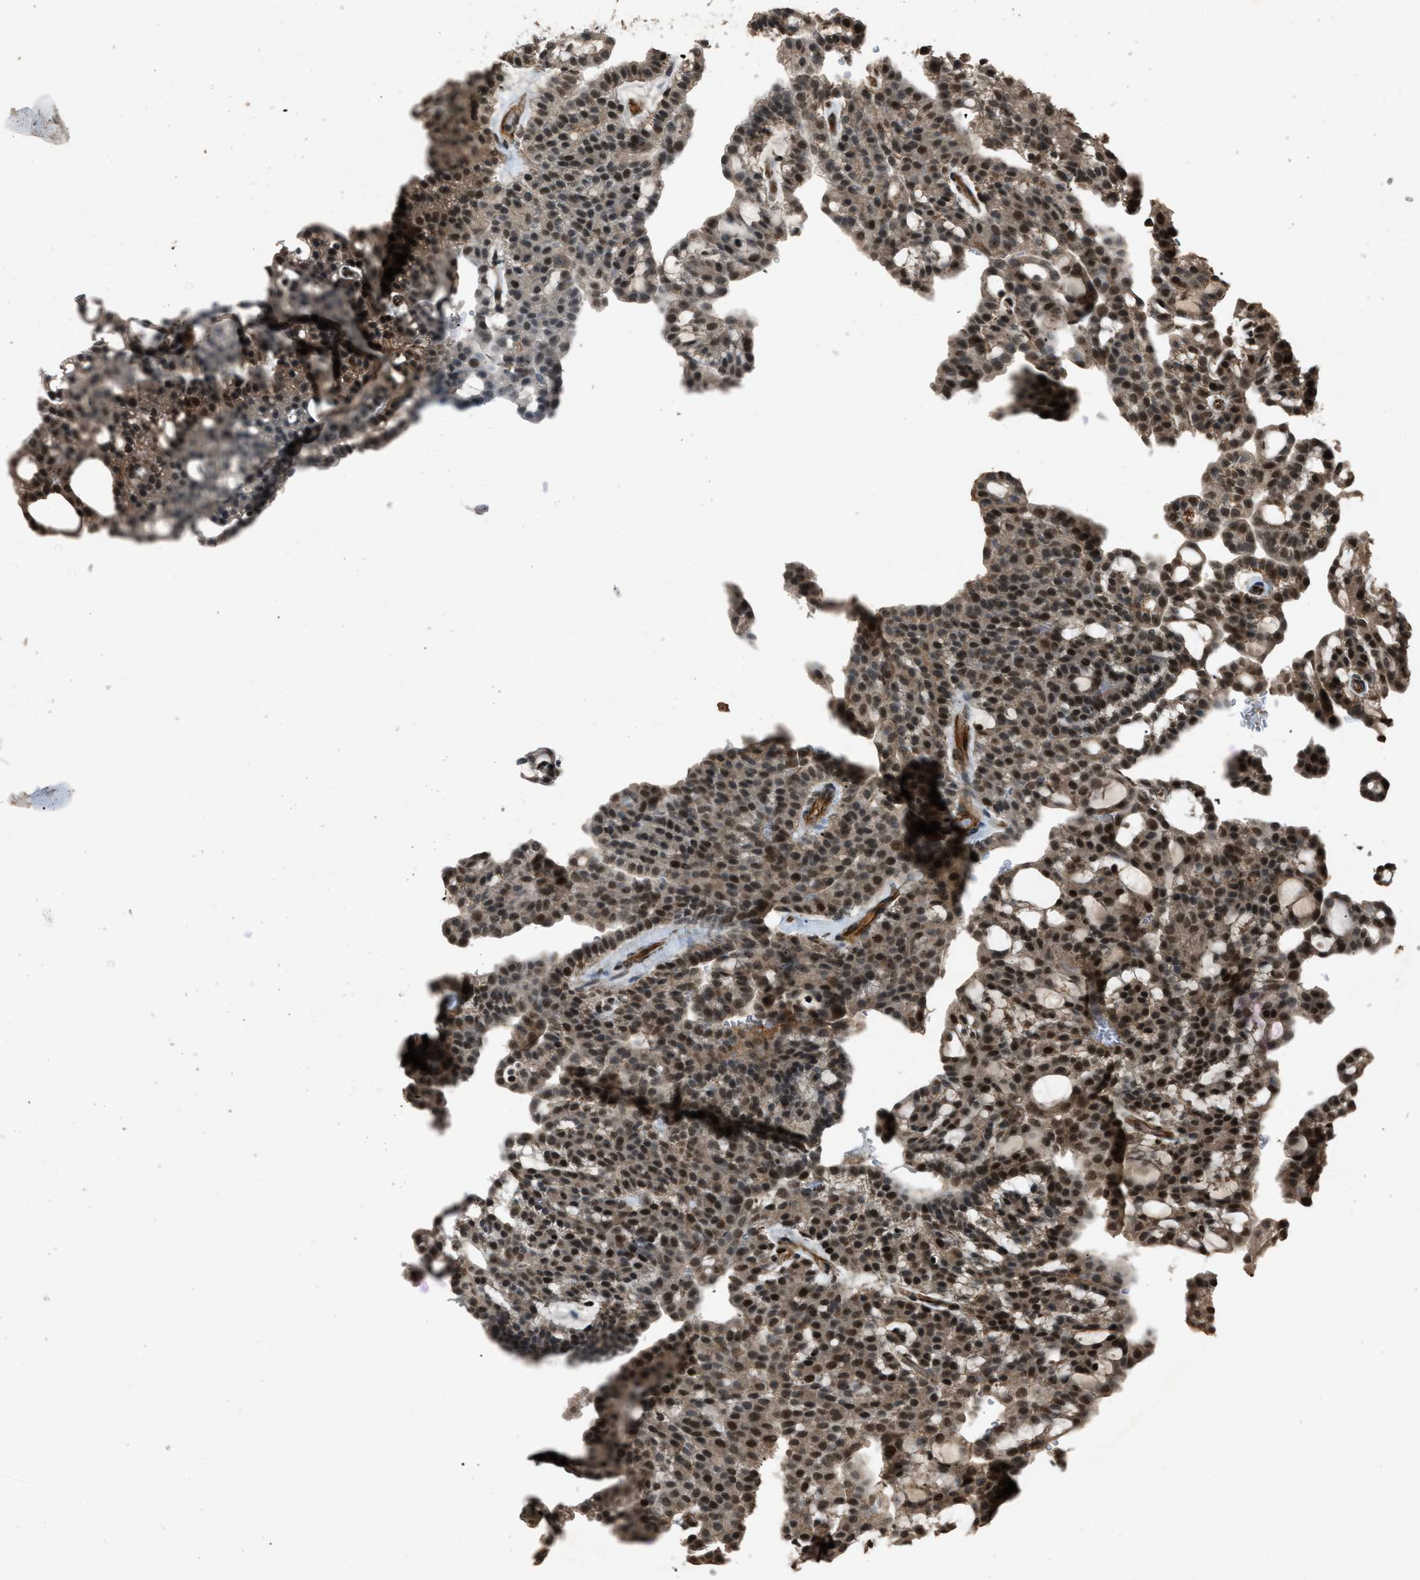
{"staining": {"intensity": "strong", "quantity": ">75%", "location": "cytoplasmic/membranous,nuclear"}, "tissue": "renal cancer", "cell_type": "Tumor cells", "image_type": "cancer", "snomed": [{"axis": "morphology", "description": "Adenocarcinoma, NOS"}, {"axis": "topography", "description": "Kidney"}], "caption": "A brown stain shows strong cytoplasmic/membranous and nuclear positivity of a protein in renal cancer (adenocarcinoma) tumor cells. The staining was performed using DAB to visualize the protein expression in brown, while the nuclei were stained in blue with hematoxylin (Magnification: 20x).", "gene": "SERTAD2", "patient": {"sex": "male", "age": 63}}